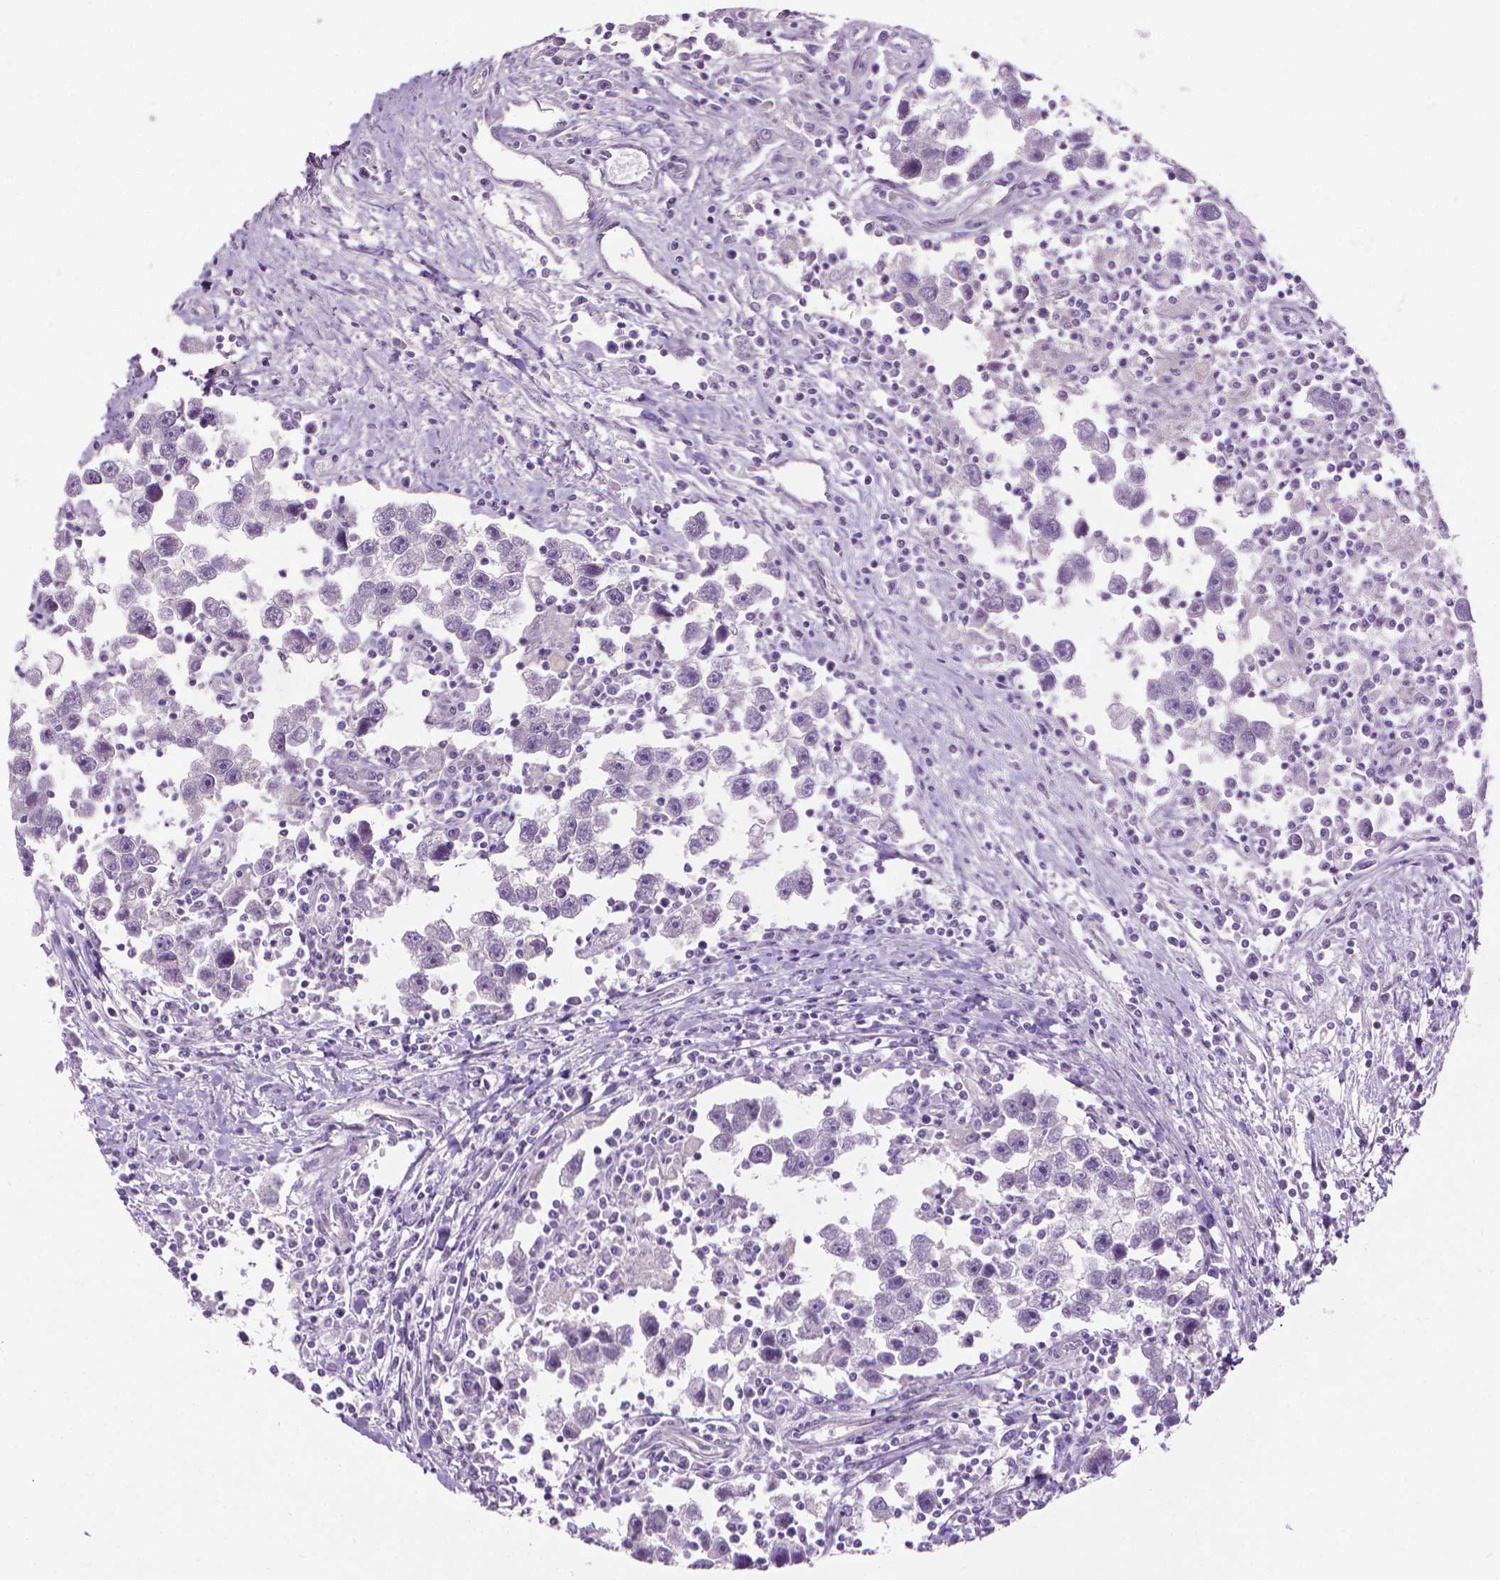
{"staining": {"intensity": "negative", "quantity": "none", "location": "none"}, "tissue": "testis cancer", "cell_type": "Tumor cells", "image_type": "cancer", "snomed": [{"axis": "morphology", "description": "Seminoma, NOS"}, {"axis": "topography", "description": "Testis"}], "caption": "DAB (3,3'-diaminobenzidine) immunohistochemical staining of seminoma (testis) reveals no significant expression in tumor cells.", "gene": "KRT73", "patient": {"sex": "male", "age": 30}}